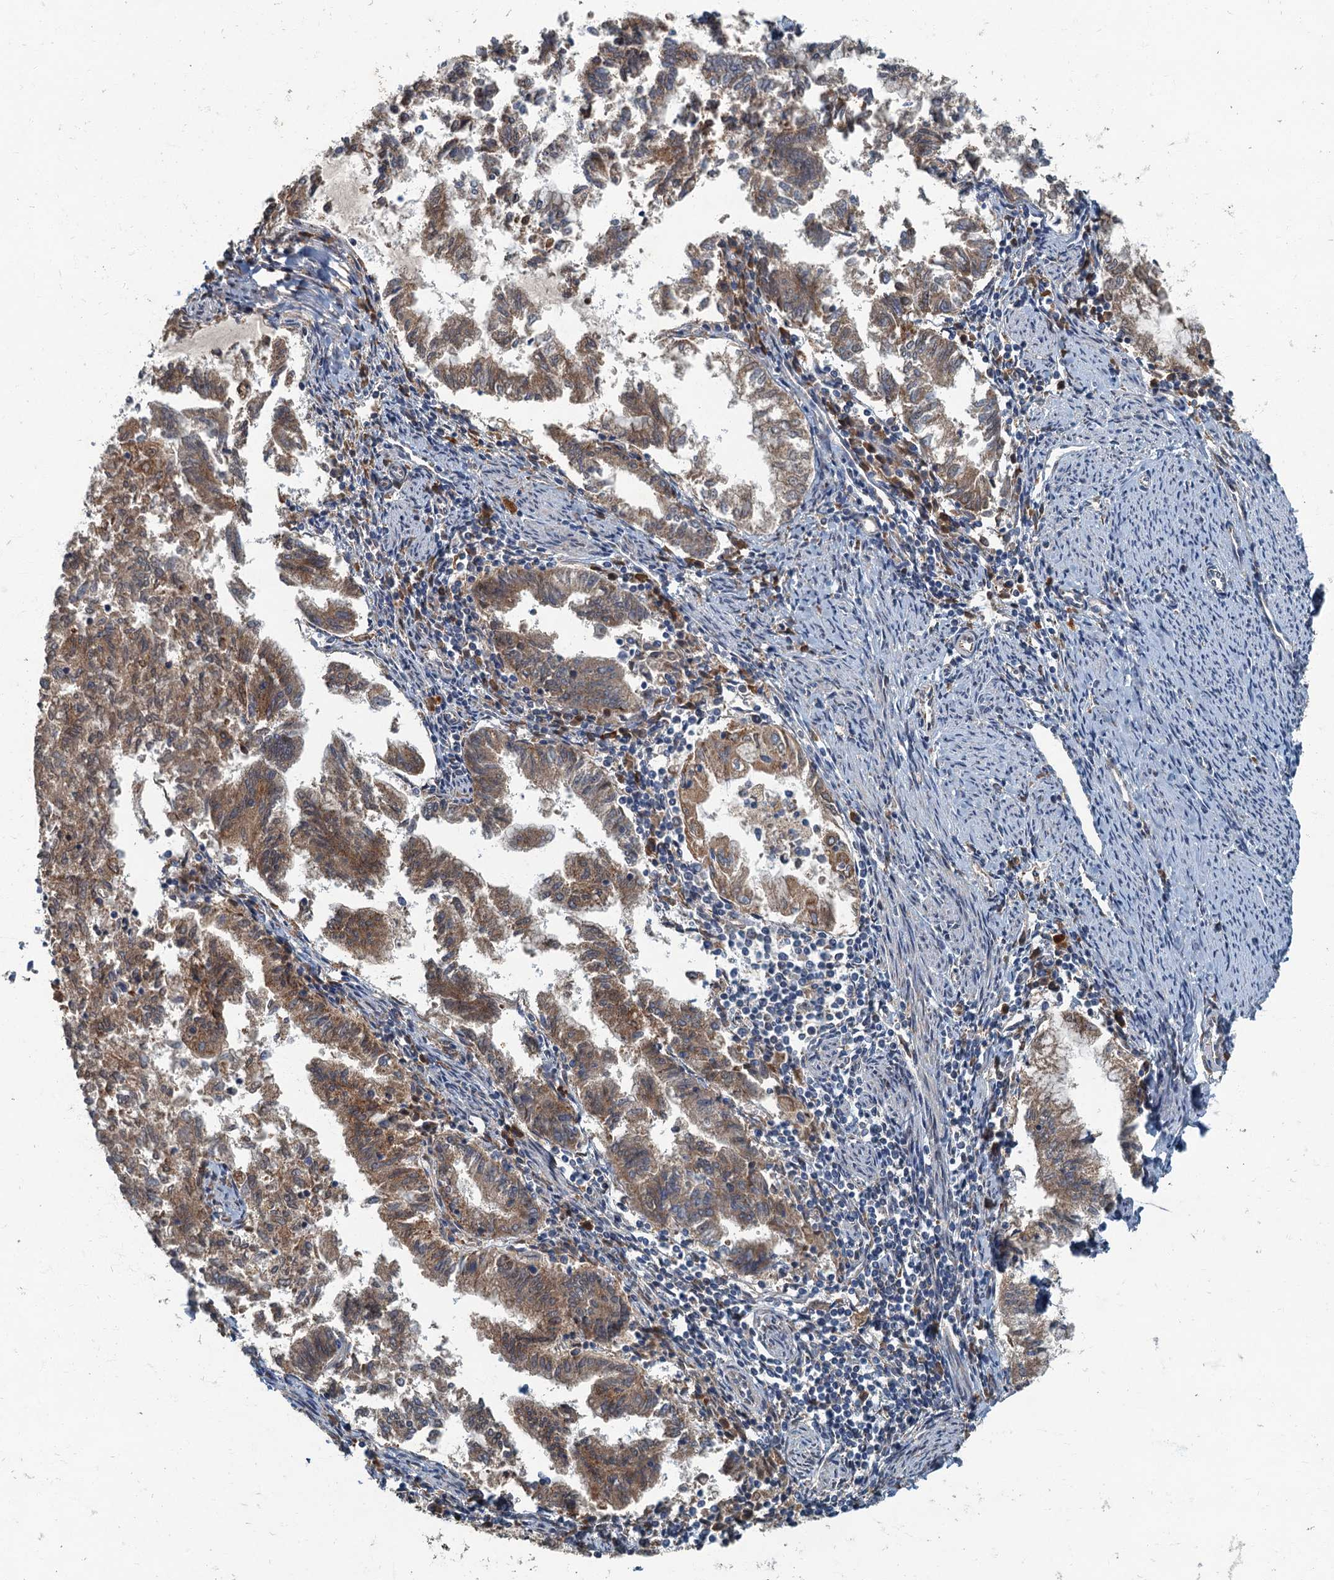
{"staining": {"intensity": "moderate", "quantity": ">75%", "location": "cytoplasmic/membranous"}, "tissue": "endometrial cancer", "cell_type": "Tumor cells", "image_type": "cancer", "snomed": [{"axis": "morphology", "description": "Adenocarcinoma, NOS"}, {"axis": "topography", "description": "Endometrium"}], "caption": "A brown stain labels moderate cytoplasmic/membranous expression of a protein in endometrial adenocarcinoma tumor cells. (Stains: DAB in brown, nuclei in blue, Microscopy: brightfield microscopy at high magnification).", "gene": "SPDYC", "patient": {"sex": "female", "age": 79}}